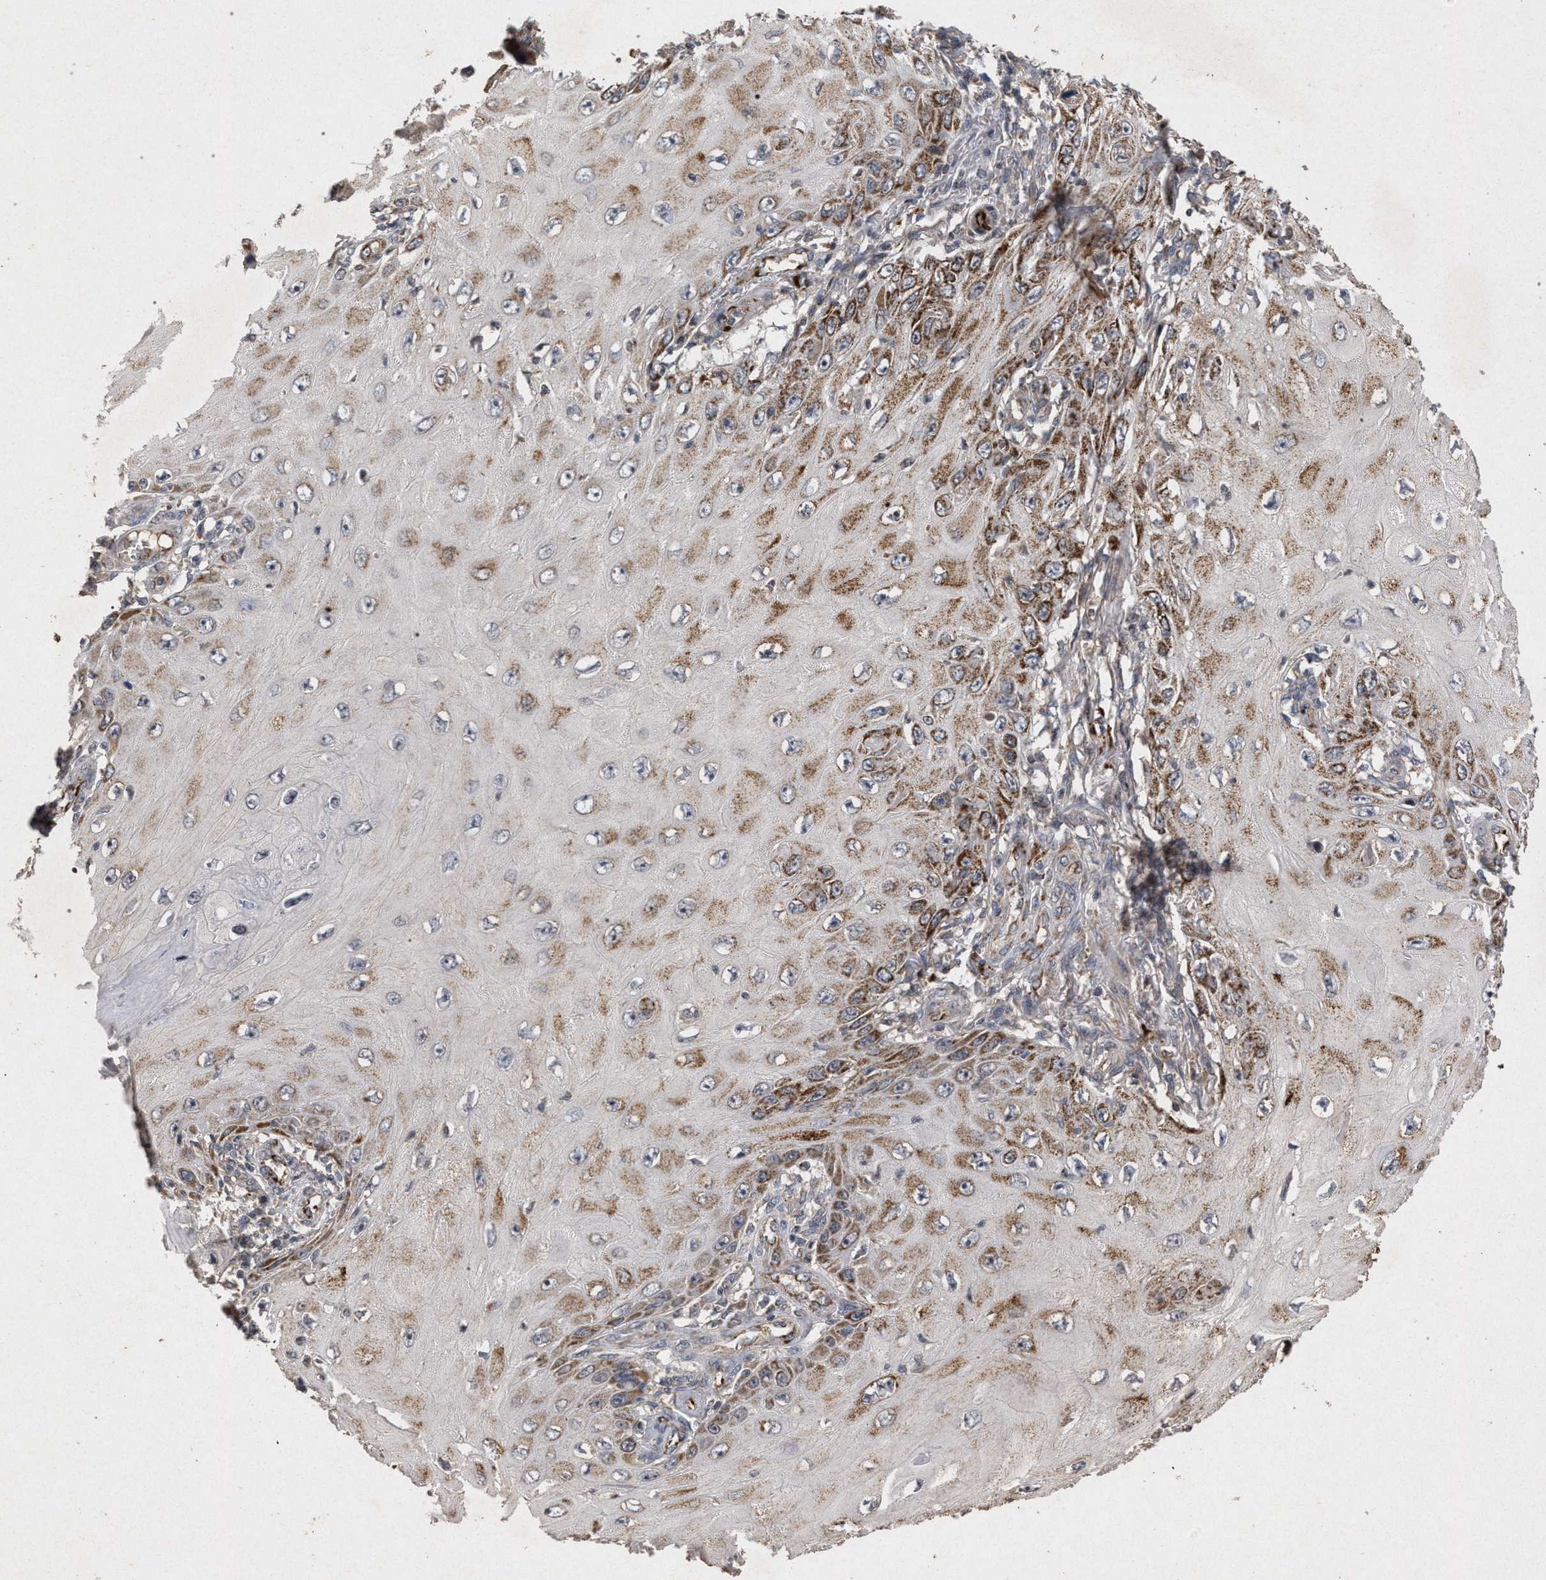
{"staining": {"intensity": "moderate", "quantity": ">75%", "location": "cytoplasmic/membranous"}, "tissue": "skin cancer", "cell_type": "Tumor cells", "image_type": "cancer", "snomed": [{"axis": "morphology", "description": "Squamous cell carcinoma, NOS"}, {"axis": "topography", "description": "Skin"}], "caption": "Human skin cancer (squamous cell carcinoma) stained with a protein marker displays moderate staining in tumor cells.", "gene": "PKD2L1", "patient": {"sex": "female", "age": 73}}